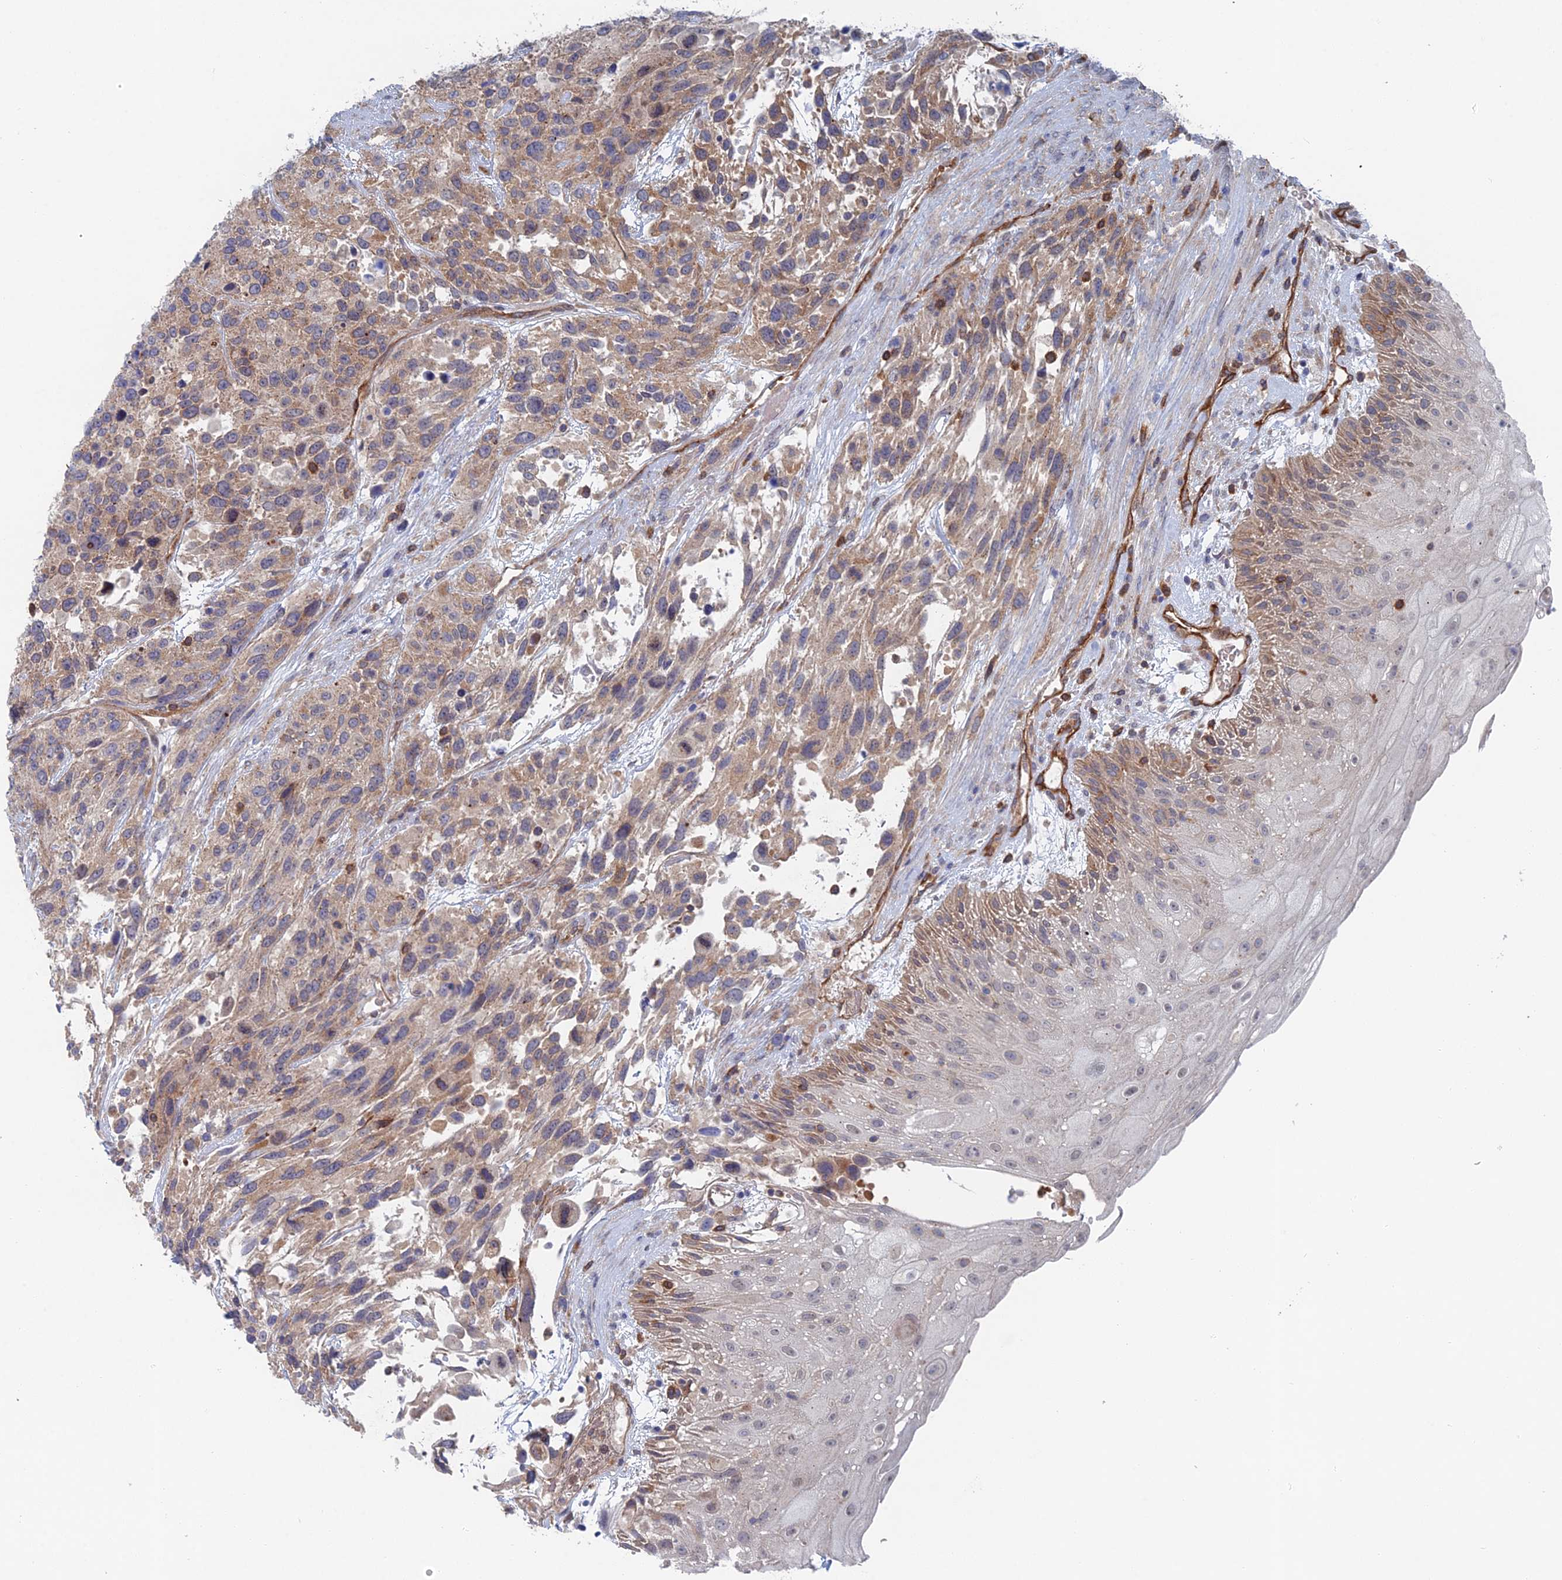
{"staining": {"intensity": "moderate", "quantity": ">75%", "location": "cytoplasmic/membranous"}, "tissue": "urothelial cancer", "cell_type": "Tumor cells", "image_type": "cancer", "snomed": [{"axis": "morphology", "description": "Urothelial carcinoma, High grade"}, {"axis": "topography", "description": "Urinary bladder"}], "caption": "Urothelial carcinoma (high-grade) was stained to show a protein in brown. There is medium levels of moderate cytoplasmic/membranous staining in about >75% of tumor cells. (DAB (3,3'-diaminobenzidine) IHC with brightfield microscopy, high magnification).", "gene": "ARAP3", "patient": {"sex": "female", "age": 70}}